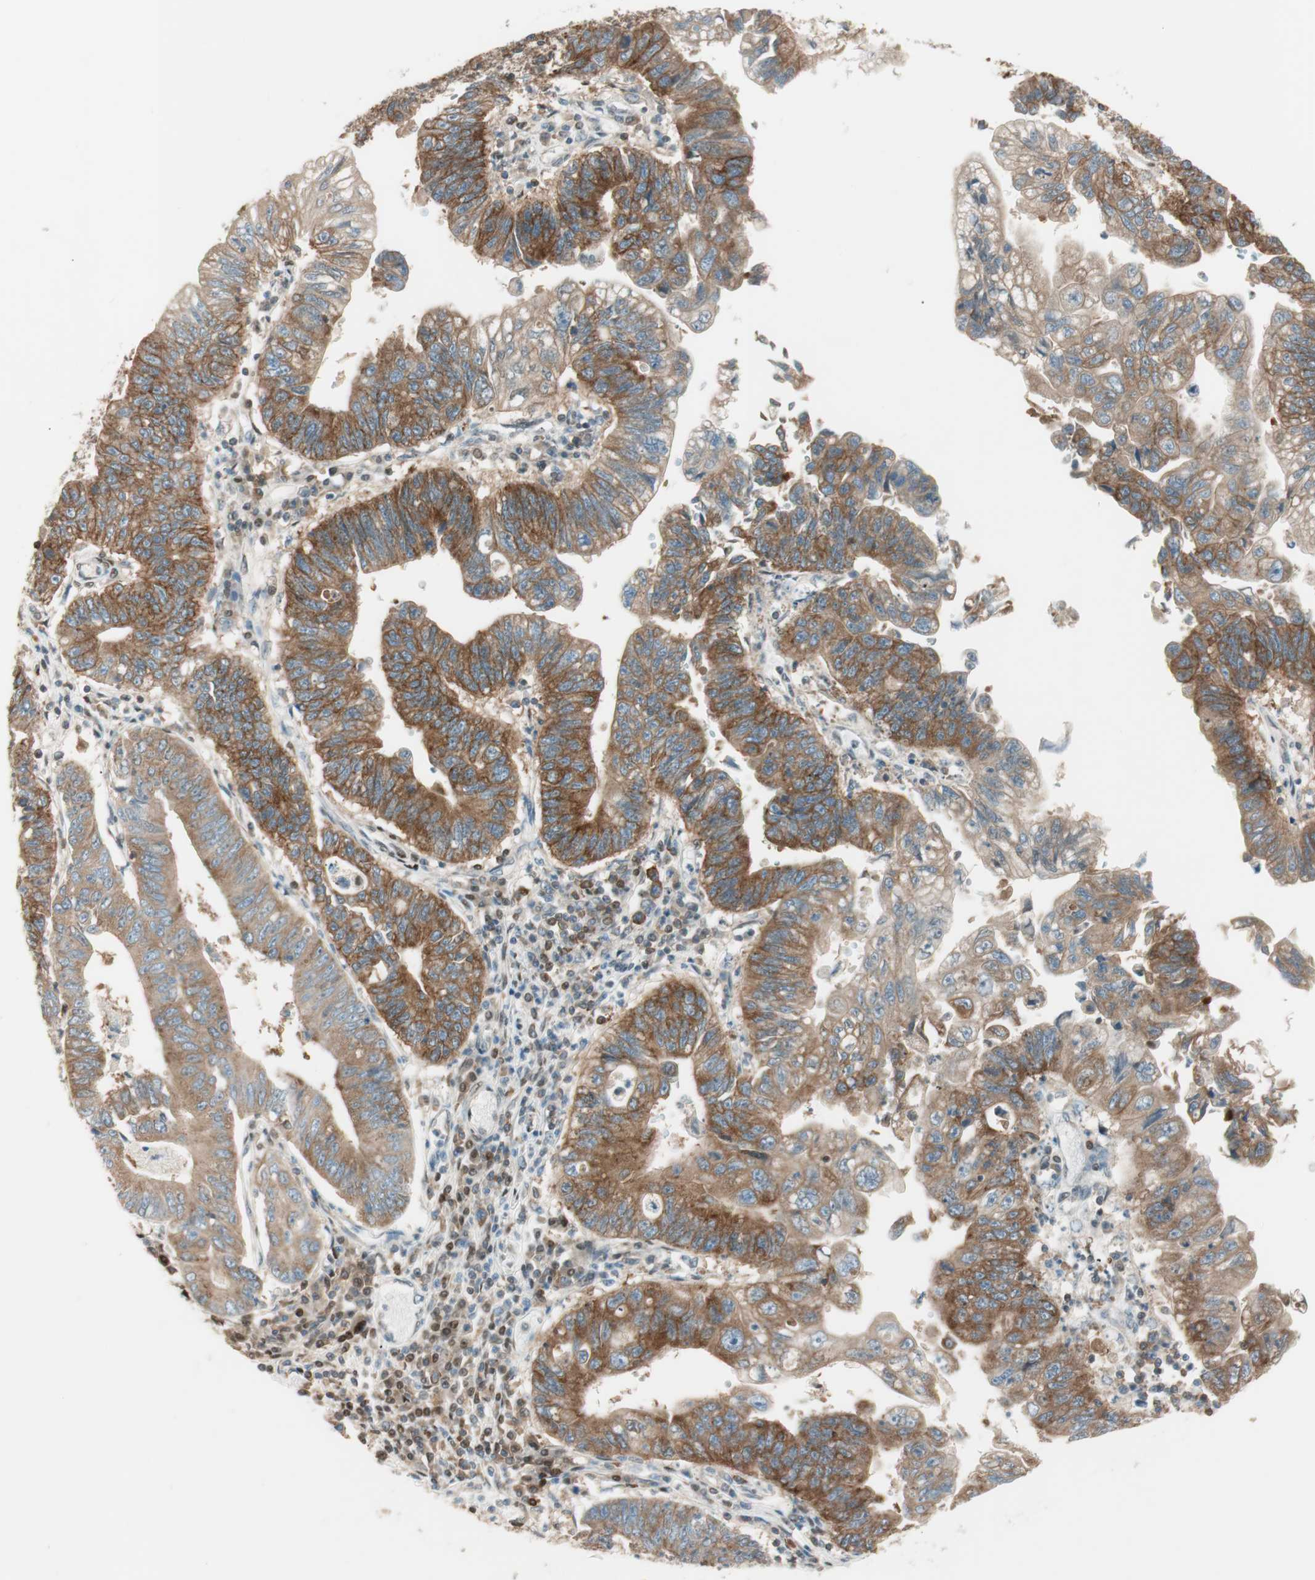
{"staining": {"intensity": "strong", "quantity": ">75%", "location": "cytoplasmic/membranous"}, "tissue": "stomach cancer", "cell_type": "Tumor cells", "image_type": "cancer", "snomed": [{"axis": "morphology", "description": "Adenocarcinoma, NOS"}, {"axis": "topography", "description": "Stomach"}], "caption": "Immunohistochemistry (IHC) of human stomach cancer displays high levels of strong cytoplasmic/membranous positivity in approximately >75% of tumor cells. The protein is shown in brown color, while the nuclei are stained blue.", "gene": "BIN1", "patient": {"sex": "male", "age": 59}}